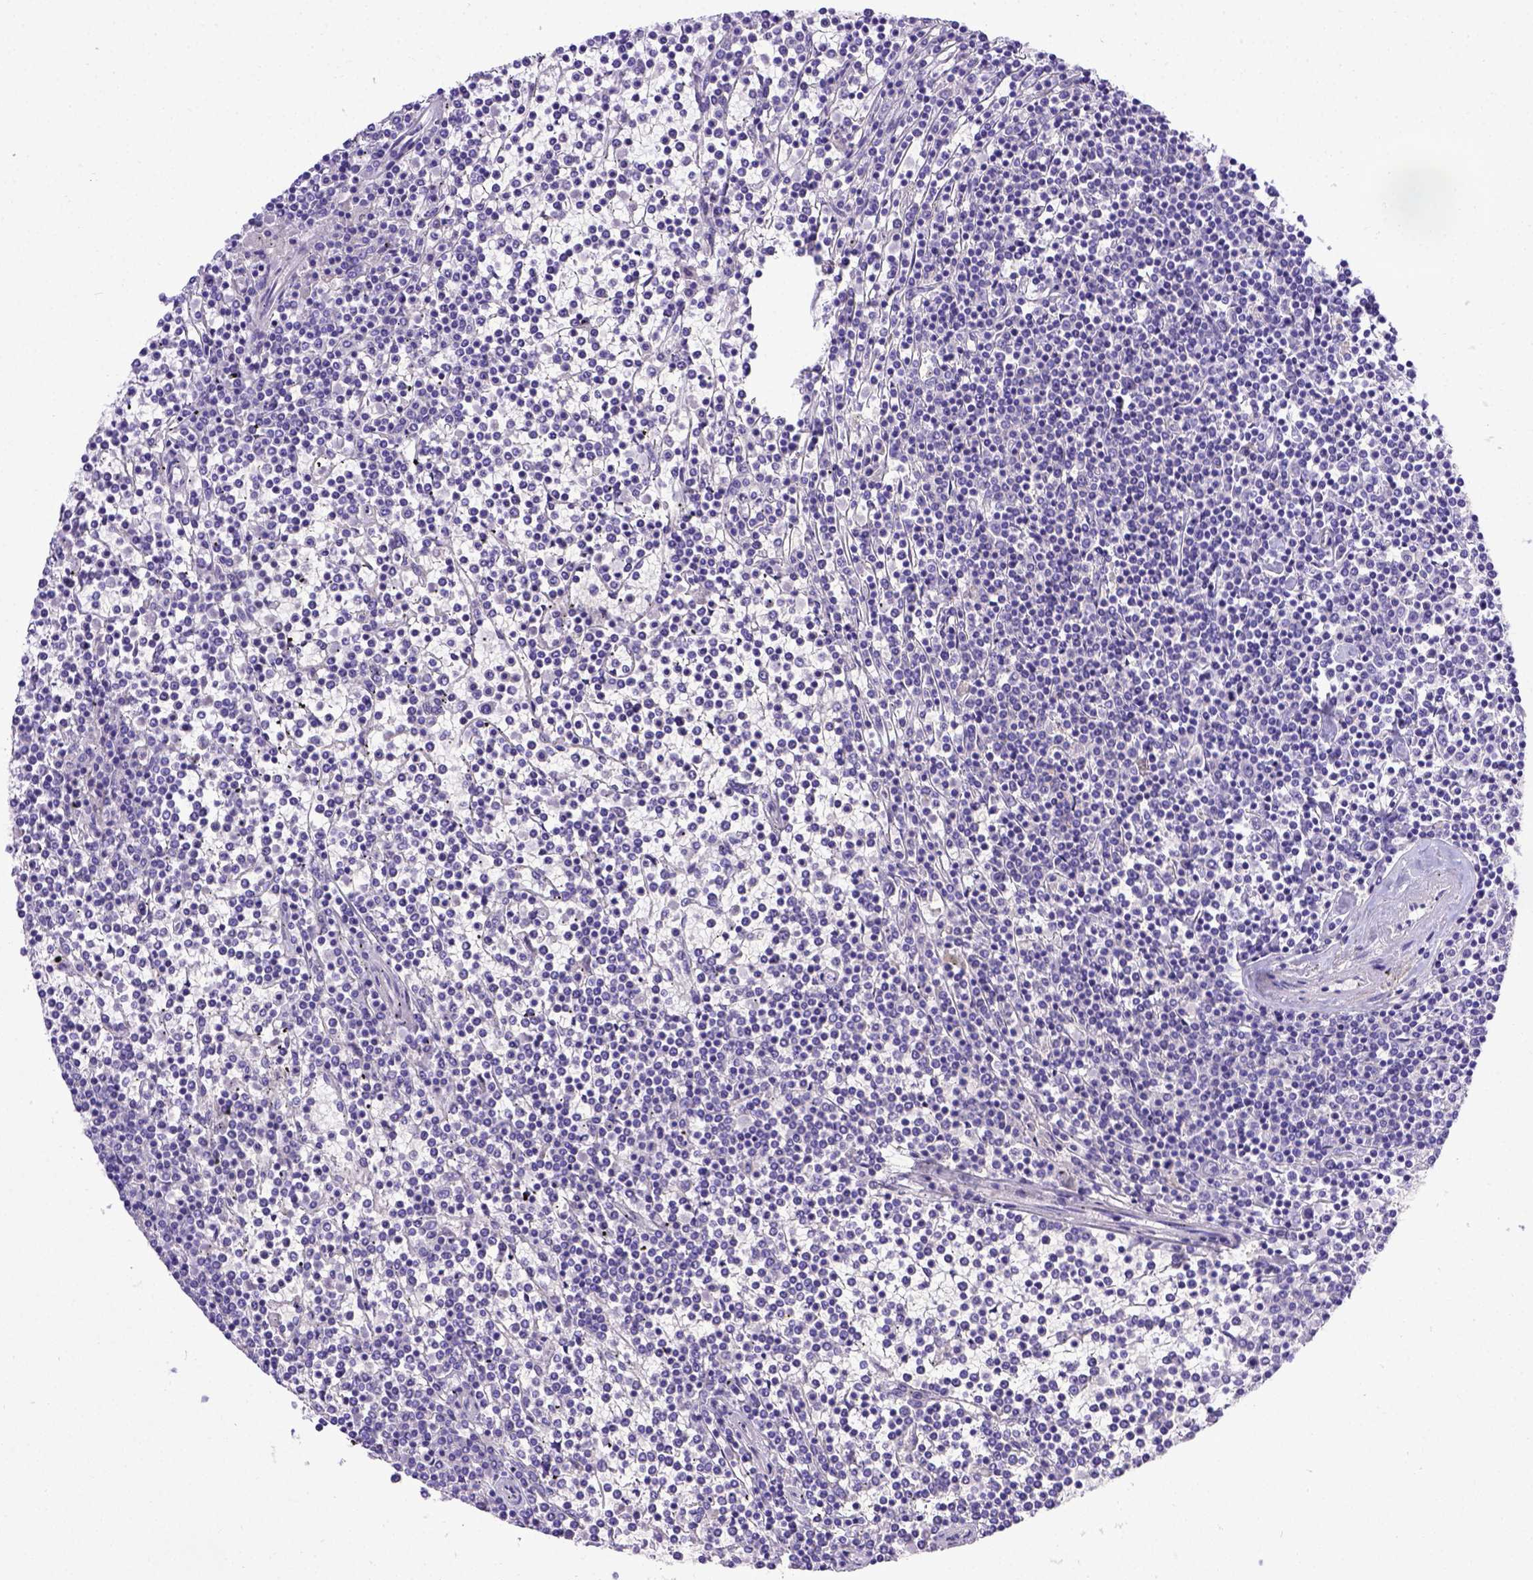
{"staining": {"intensity": "negative", "quantity": "none", "location": "none"}, "tissue": "lymphoma", "cell_type": "Tumor cells", "image_type": "cancer", "snomed": [{"axis": "morphology", "description": "Malignant lymphoma, non-Hodgkin's type, Low grade"}, {"axis": "topography", "description": "Spleen"}], "caption": "Lymphoma was stained to show a protein in brown. There is no significant positivity in tumor cells.", "gene": "BTN1A1", "patient": {"sex": "female", "age": 19}}